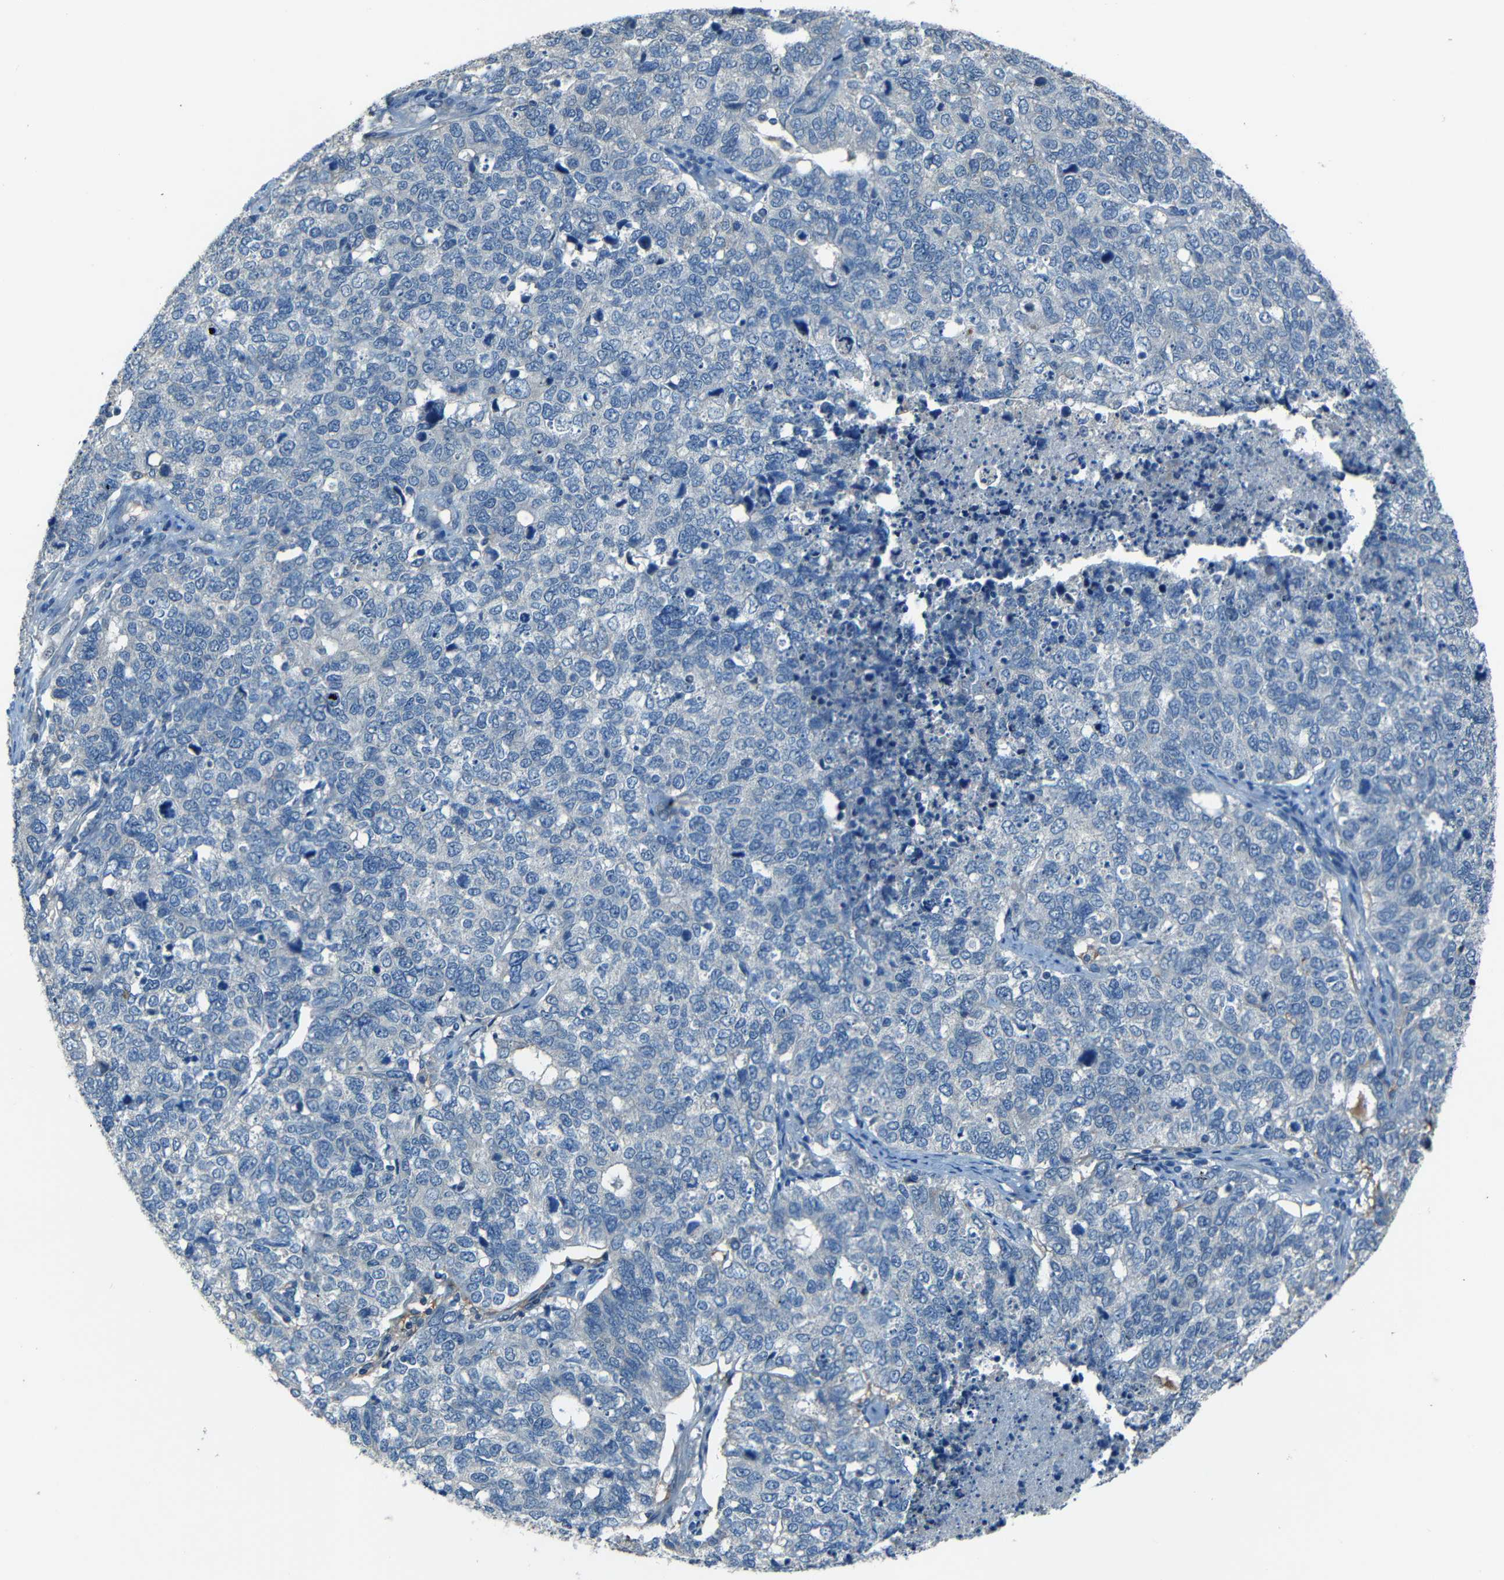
{"staining": {"intensity": "negative", "quantity": "none", "location": "none"}, "tissue": "cervical cancer", "cell_type": "Tumor cells", "image_type": "cancer", "snomed": [{"axis": "morphology", "description": "Squamous cell carcinoma, NOS"}, {"axis": "topography", "description": "Cervix"}], "caption": "High magnification brightfield microscopy of squamous cell carcinoma (cervical) stained with DAB (3,3'-diaminobenzidine) (brown) and counterstained with hematoxylin (blue): tumor cells show no significant expression.", "gene": "SLA", "patient": {"sex": "female", "age": 63}}